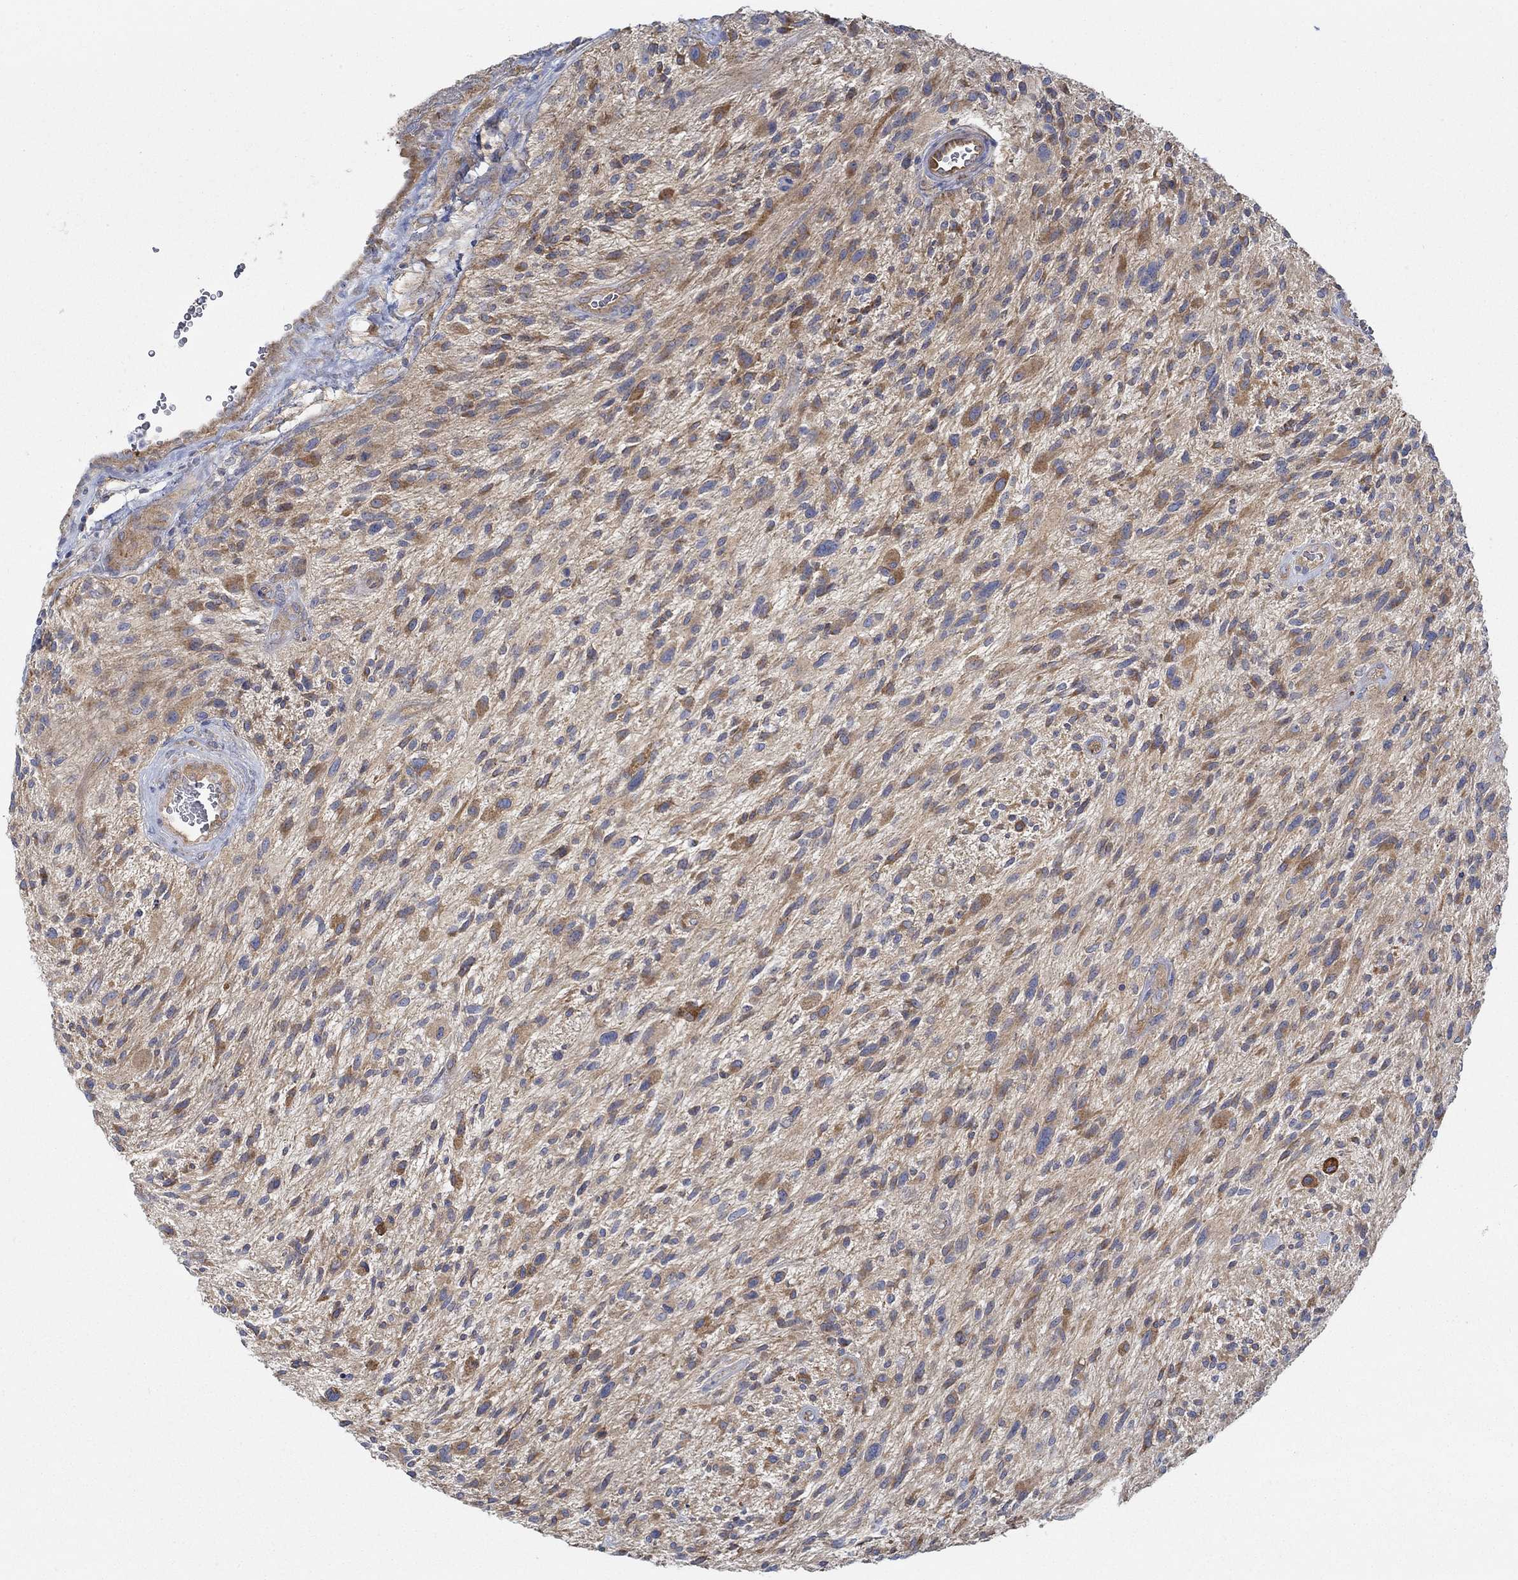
{"staining": {"intensity": "strong", "quantity": "25%-75%", "location": "cytoplasmic/membranous"}, "tissue": "glioma", "cell_type": "Tumor cells", "image_type": "cancer", "snomed": [{"axis": "morphology", "description": "Glioma, malignant, High grade"}, {"axis": "topography", "description": "Brain"}], "caption": "A brown stain highlights strong cytoplasmic/membranous expression of a protein in glioma tumor cells.", "gene": "SPAG9", "patient": {"sex": "male", "age": 47}}